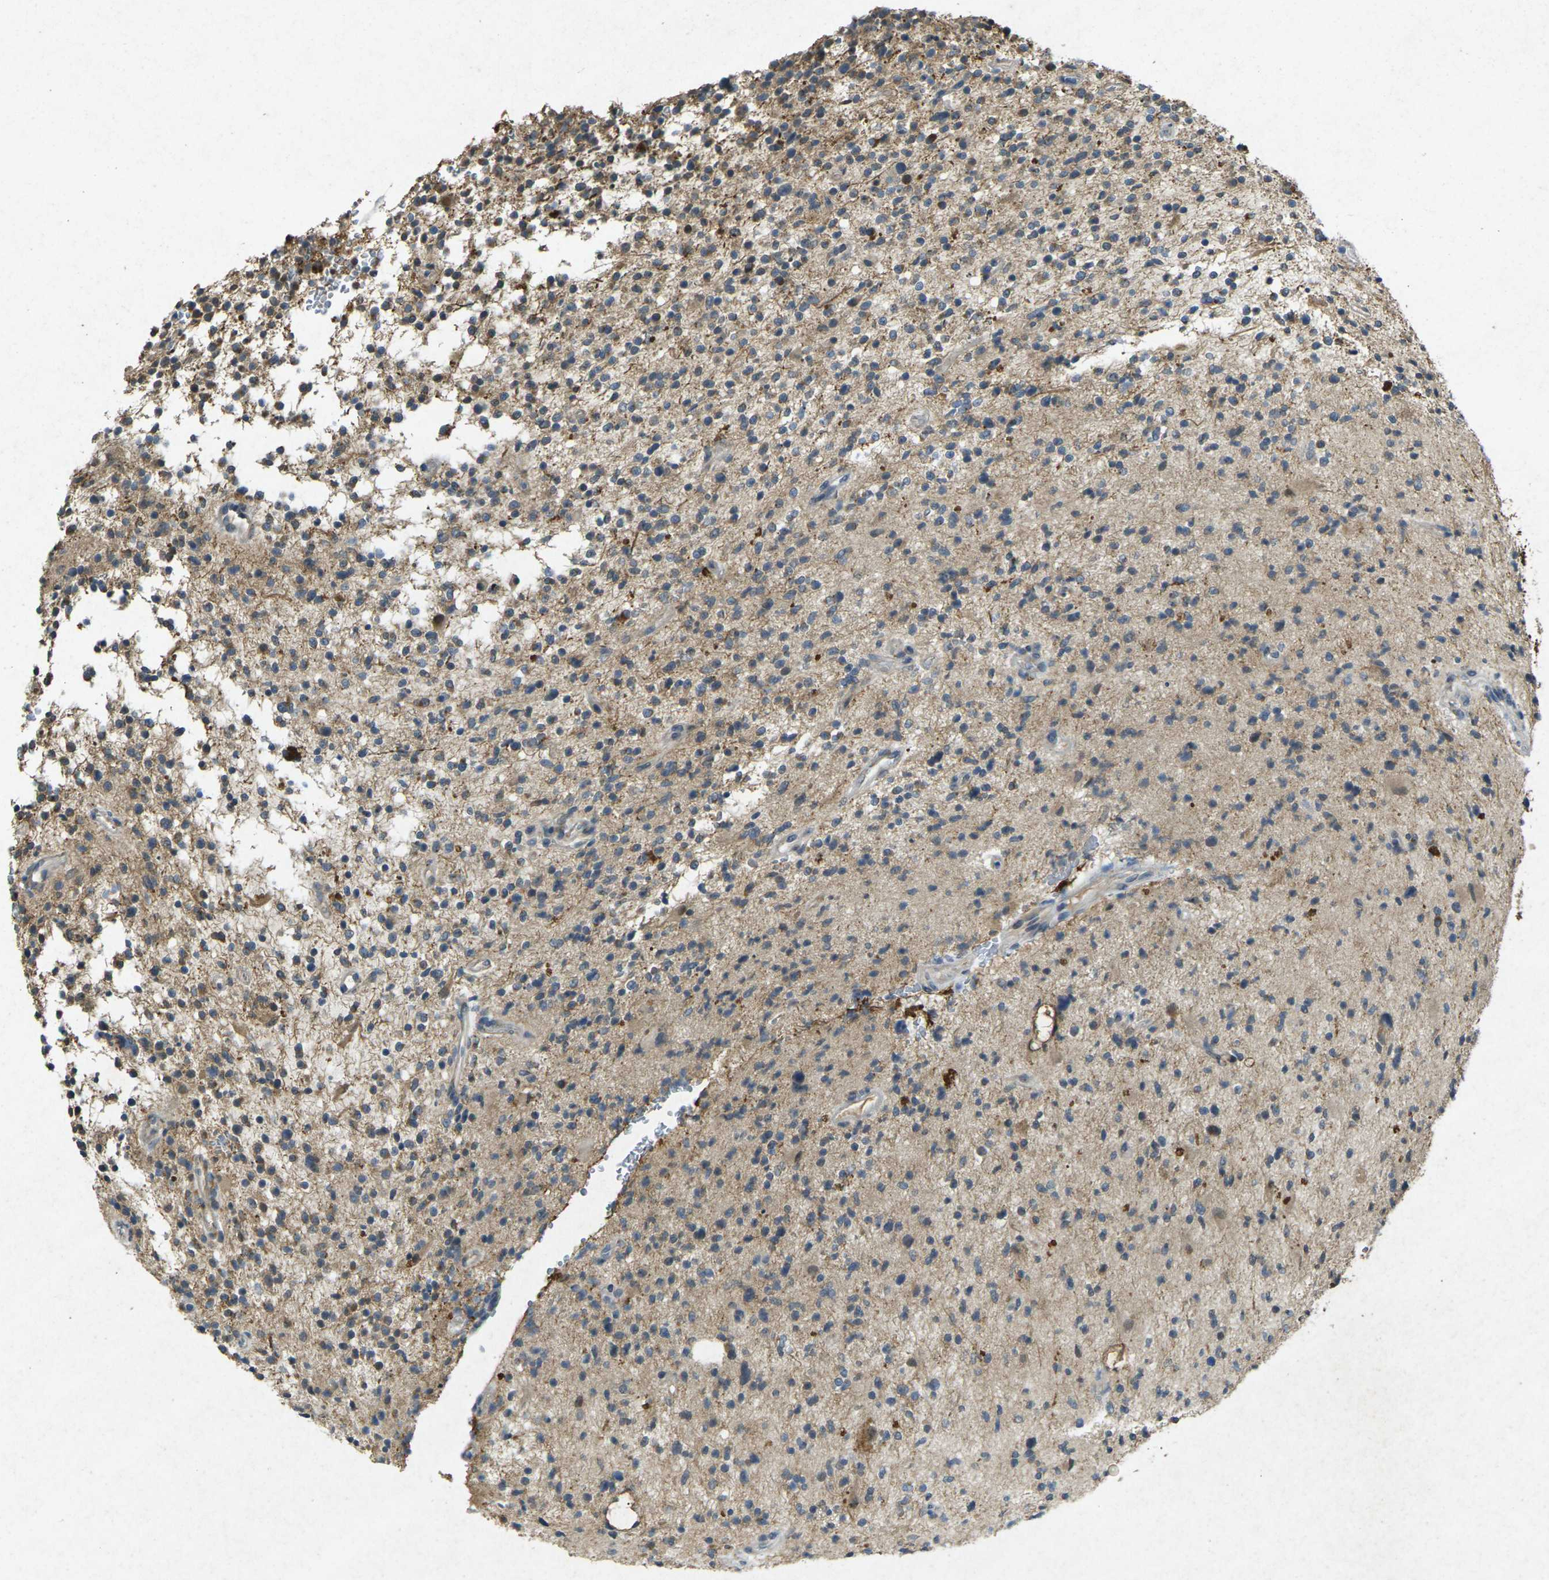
{"staining": {"intensity": "negative", "quantity": "none", "location": "none"}, "tissue": "glioma", "cell_type": "Tumor cells", "image_type": "cancer", "snomed": [{"axis": "morphology", "description": "Glioma, malignant, High grade"}, {"axis": "topography", "description": "Brain"}], "caption": "This is an immunohistochemistry micrograph of malignant glioma (high-grade). There is no expression in tumor cells.", "gene": "RGMA", "patient": {"sex": "male", "age": 48}}